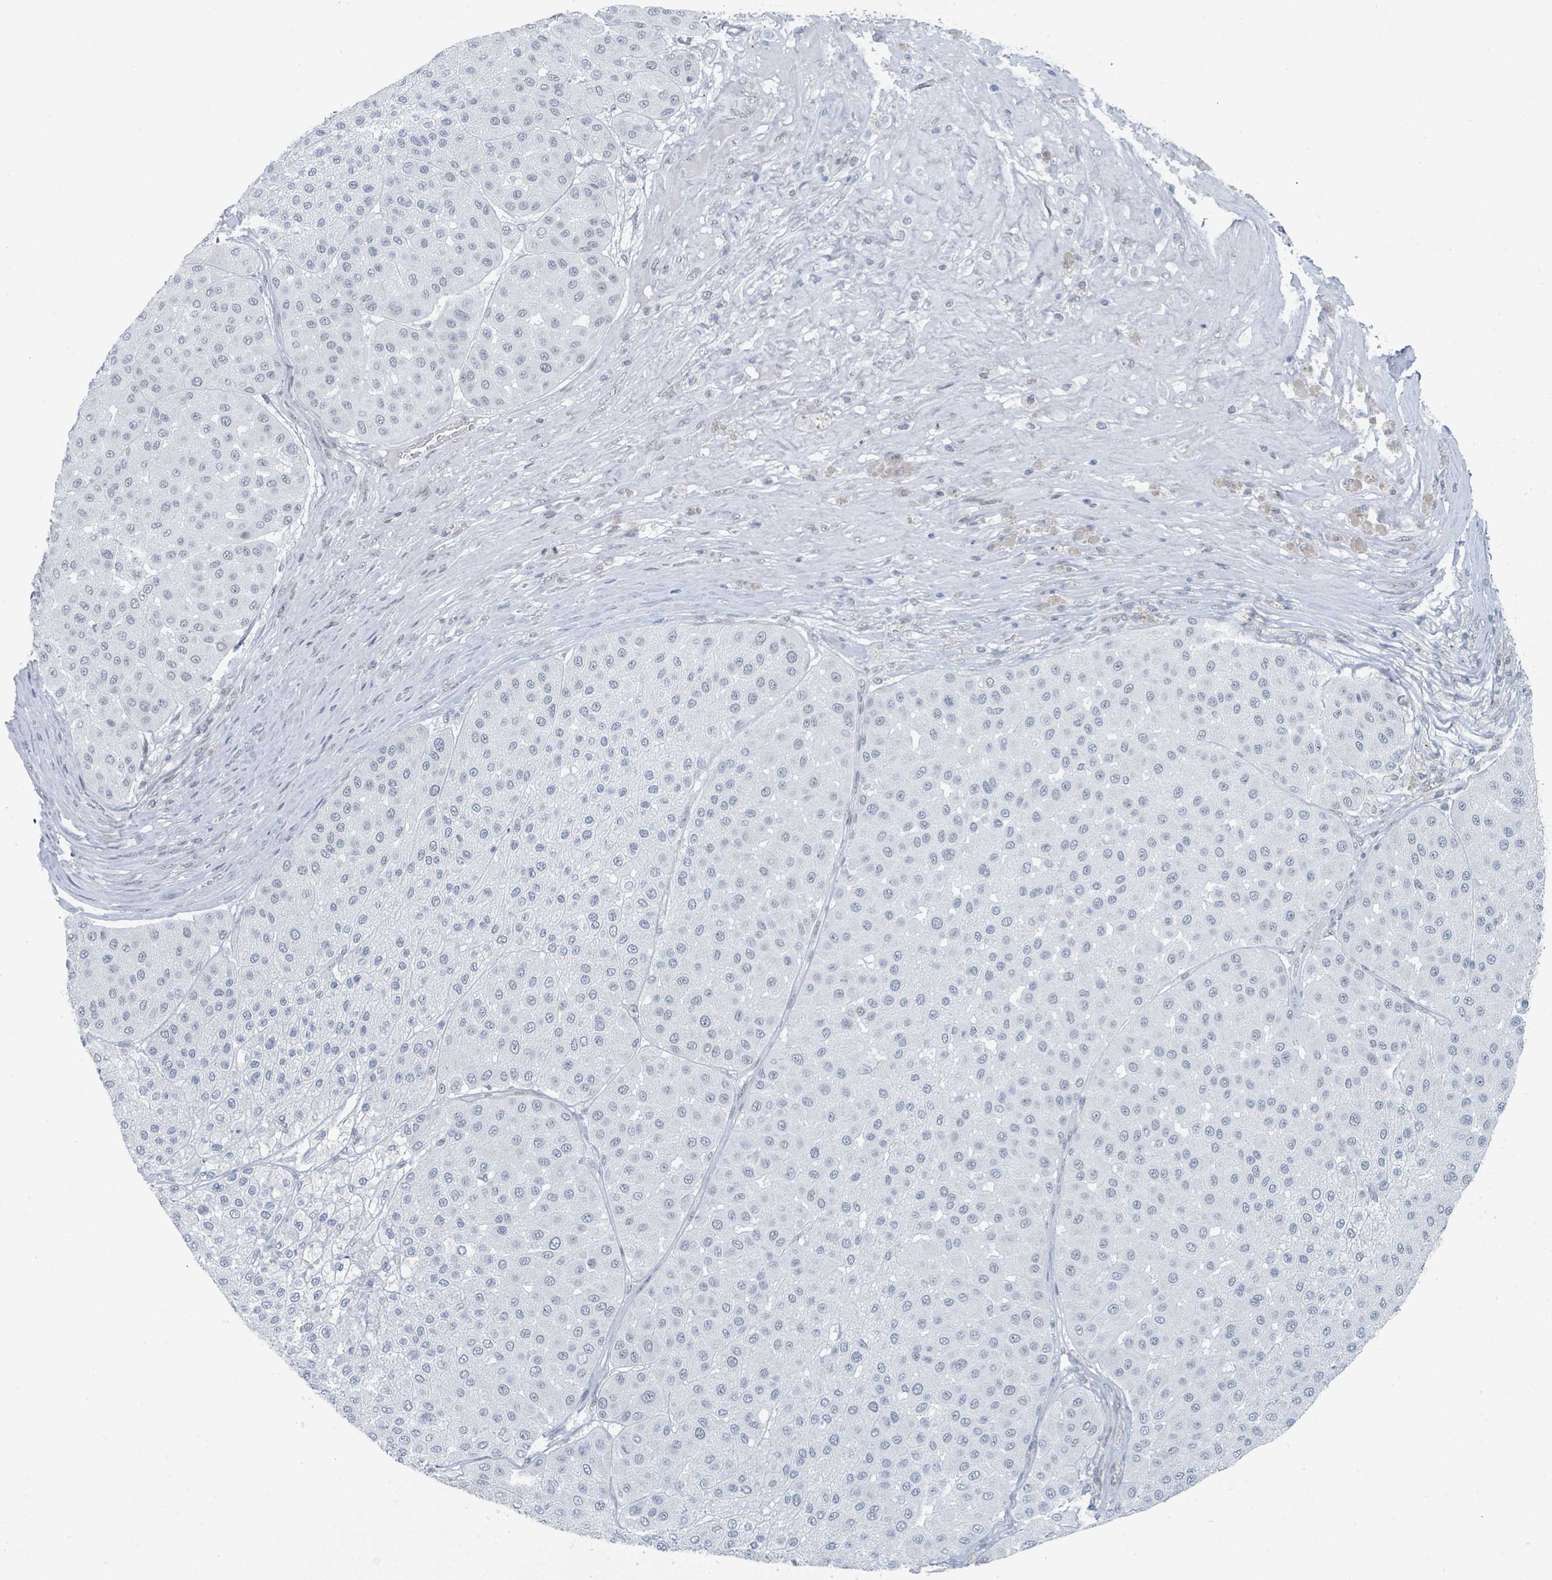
{"staining": {"intensity": "negative", "quantity": "none", "location": "none"}, "tissue": "melanoma", "cell_type": "Tumor cells", "image_type": "cancer", "snomed": [{"axis": "morphology", "description": "Malignant melanoma, Metastatic site"}, {"axis": "topography", "description": "Smooth muscle"}], "caption": "Immunohistochemistry (IHC) of malignant melanoma (metastatic site) exhibits no positivity in tumor cells.", "gene": "EHMT2", "patient": {"sex": "male", "age": 41}}